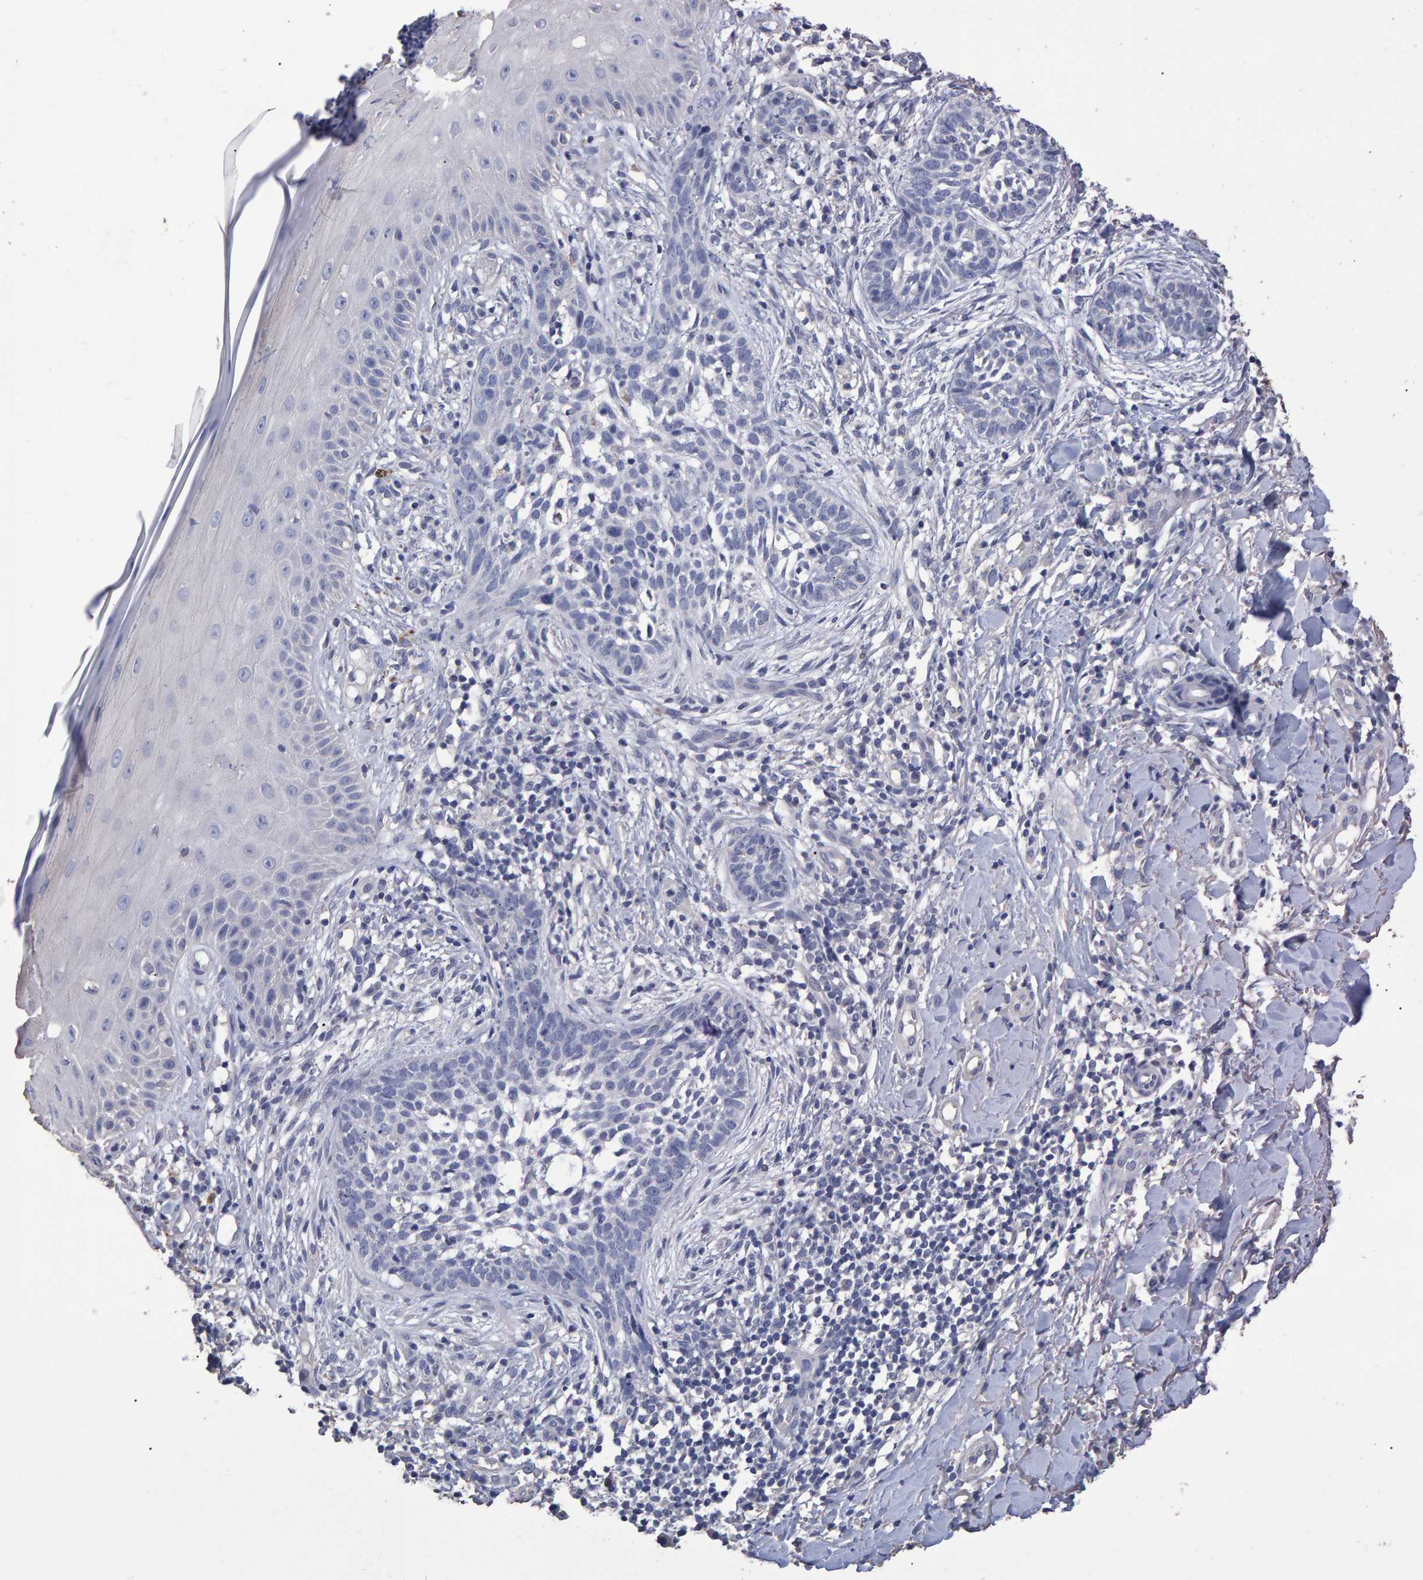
{"staining": {"intensity": "negative", "quantity": "none", "location": "none"}, "tissue": "skin cancer", "cell_type": "Tumor cells", "image_type": "cancer", "snomed": [{"axis": "morphology", "description": "Normal tissue, NOS"}, {"axis": "morphology", "description": "Basal cell carcinoma"}, {"axis": "topography", "description": "Skin"}], "caption": "The photomicrograph exhibits no staining of tumor cells in skin cancer (basal cell carcinoma).", "gene": "HEMGN", "patient": {"sex": "male", "age": 67}}